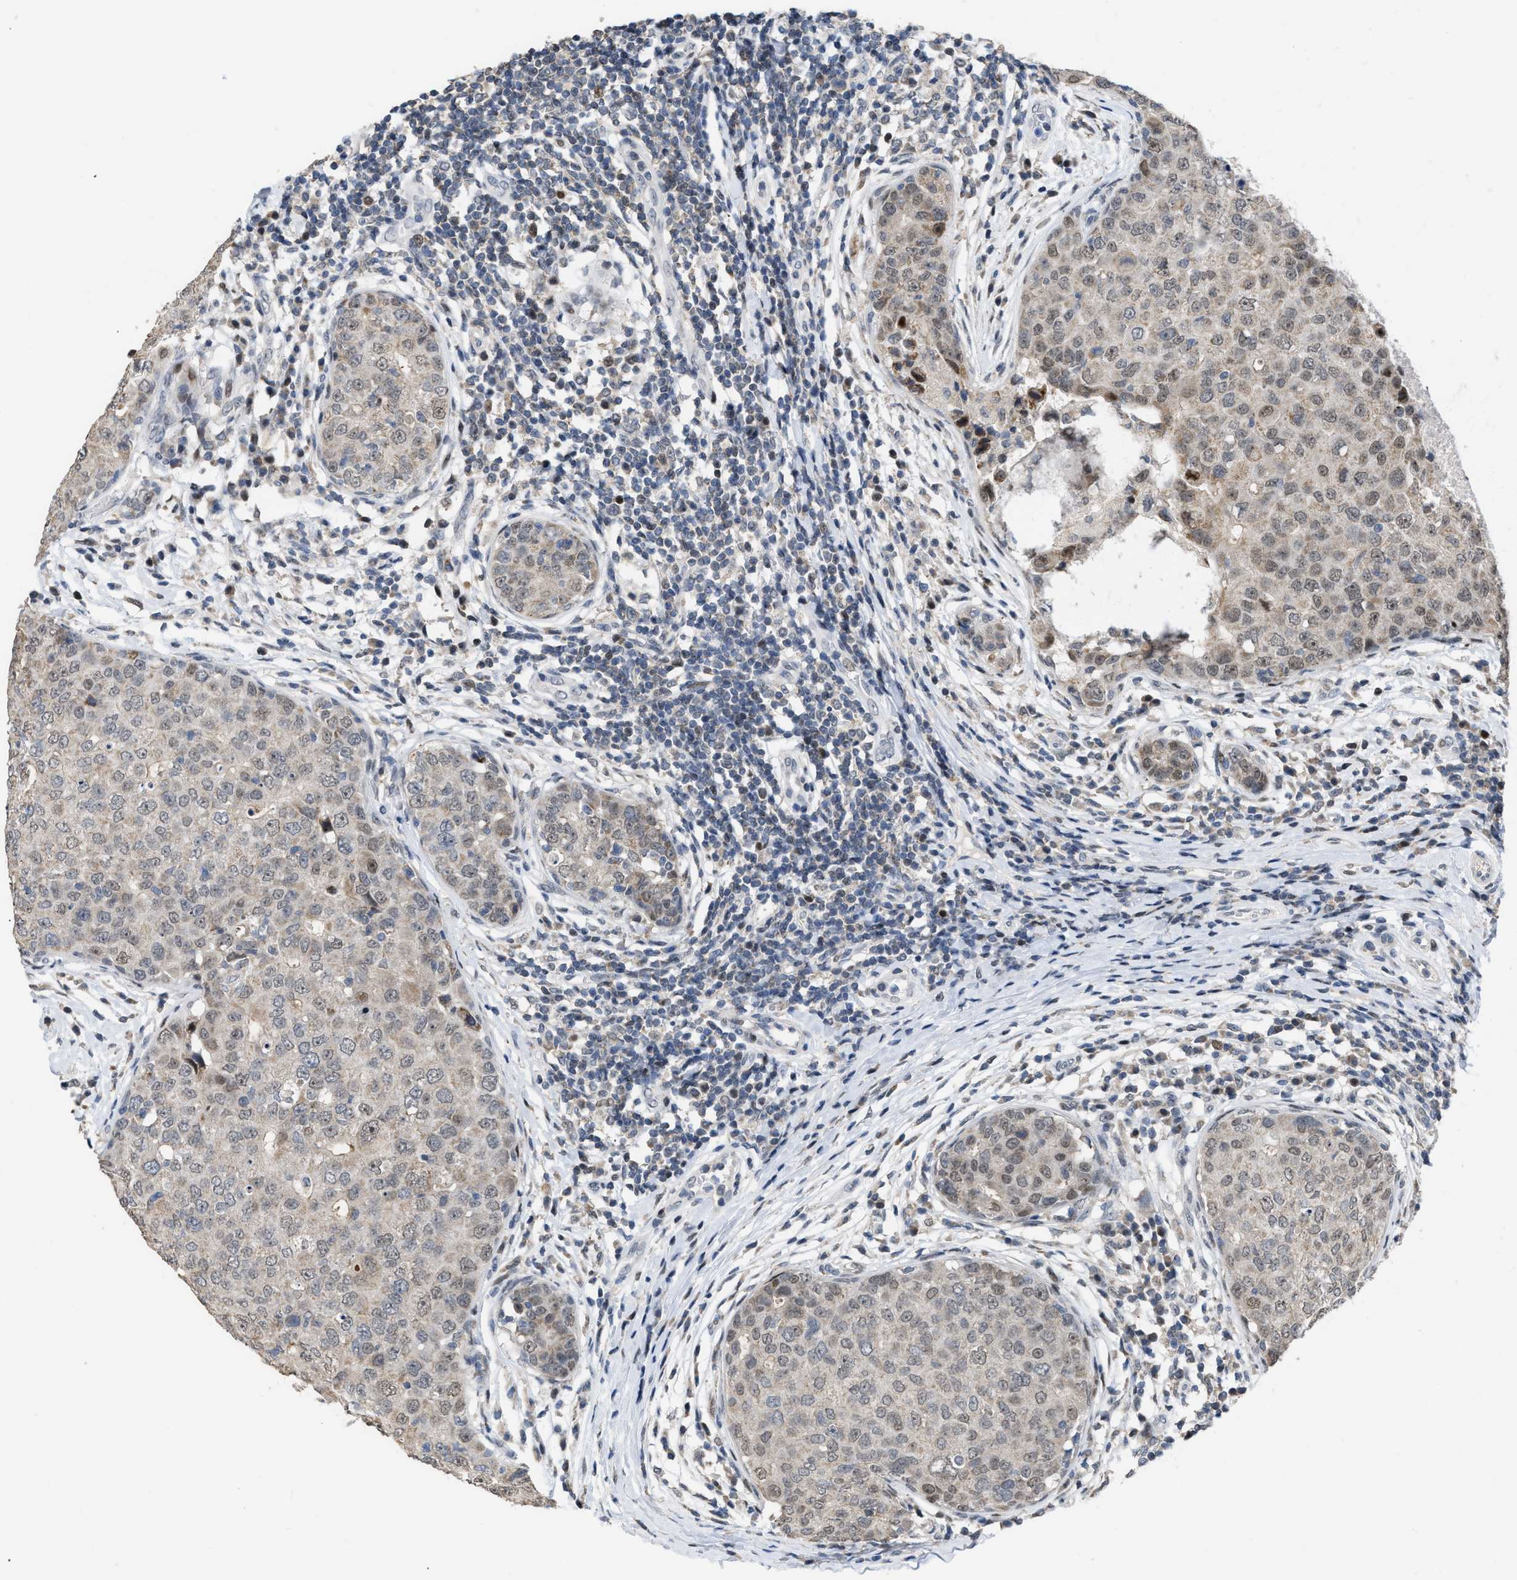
{"staining": {"intensity": "moderate", "quantity": "<25%", "location": "nuclear"}, "tissue": "breast cancer", "cell_type": "Tumor cells", "image_type": "cancer", "snomed": [{"axis": "morphology", "description": "Duct carcinoma"}, {"axis": "topography", "description": "Breast"}], "caption": "Approximately <25% of tumor cells in human breast intraductal carcinoma demonstrate moderate nuclear protein positivity as visualized by brown immunohistochemical staining.", "gene": "SETDB1", "patient": {"sex": "female", "age": 27}}